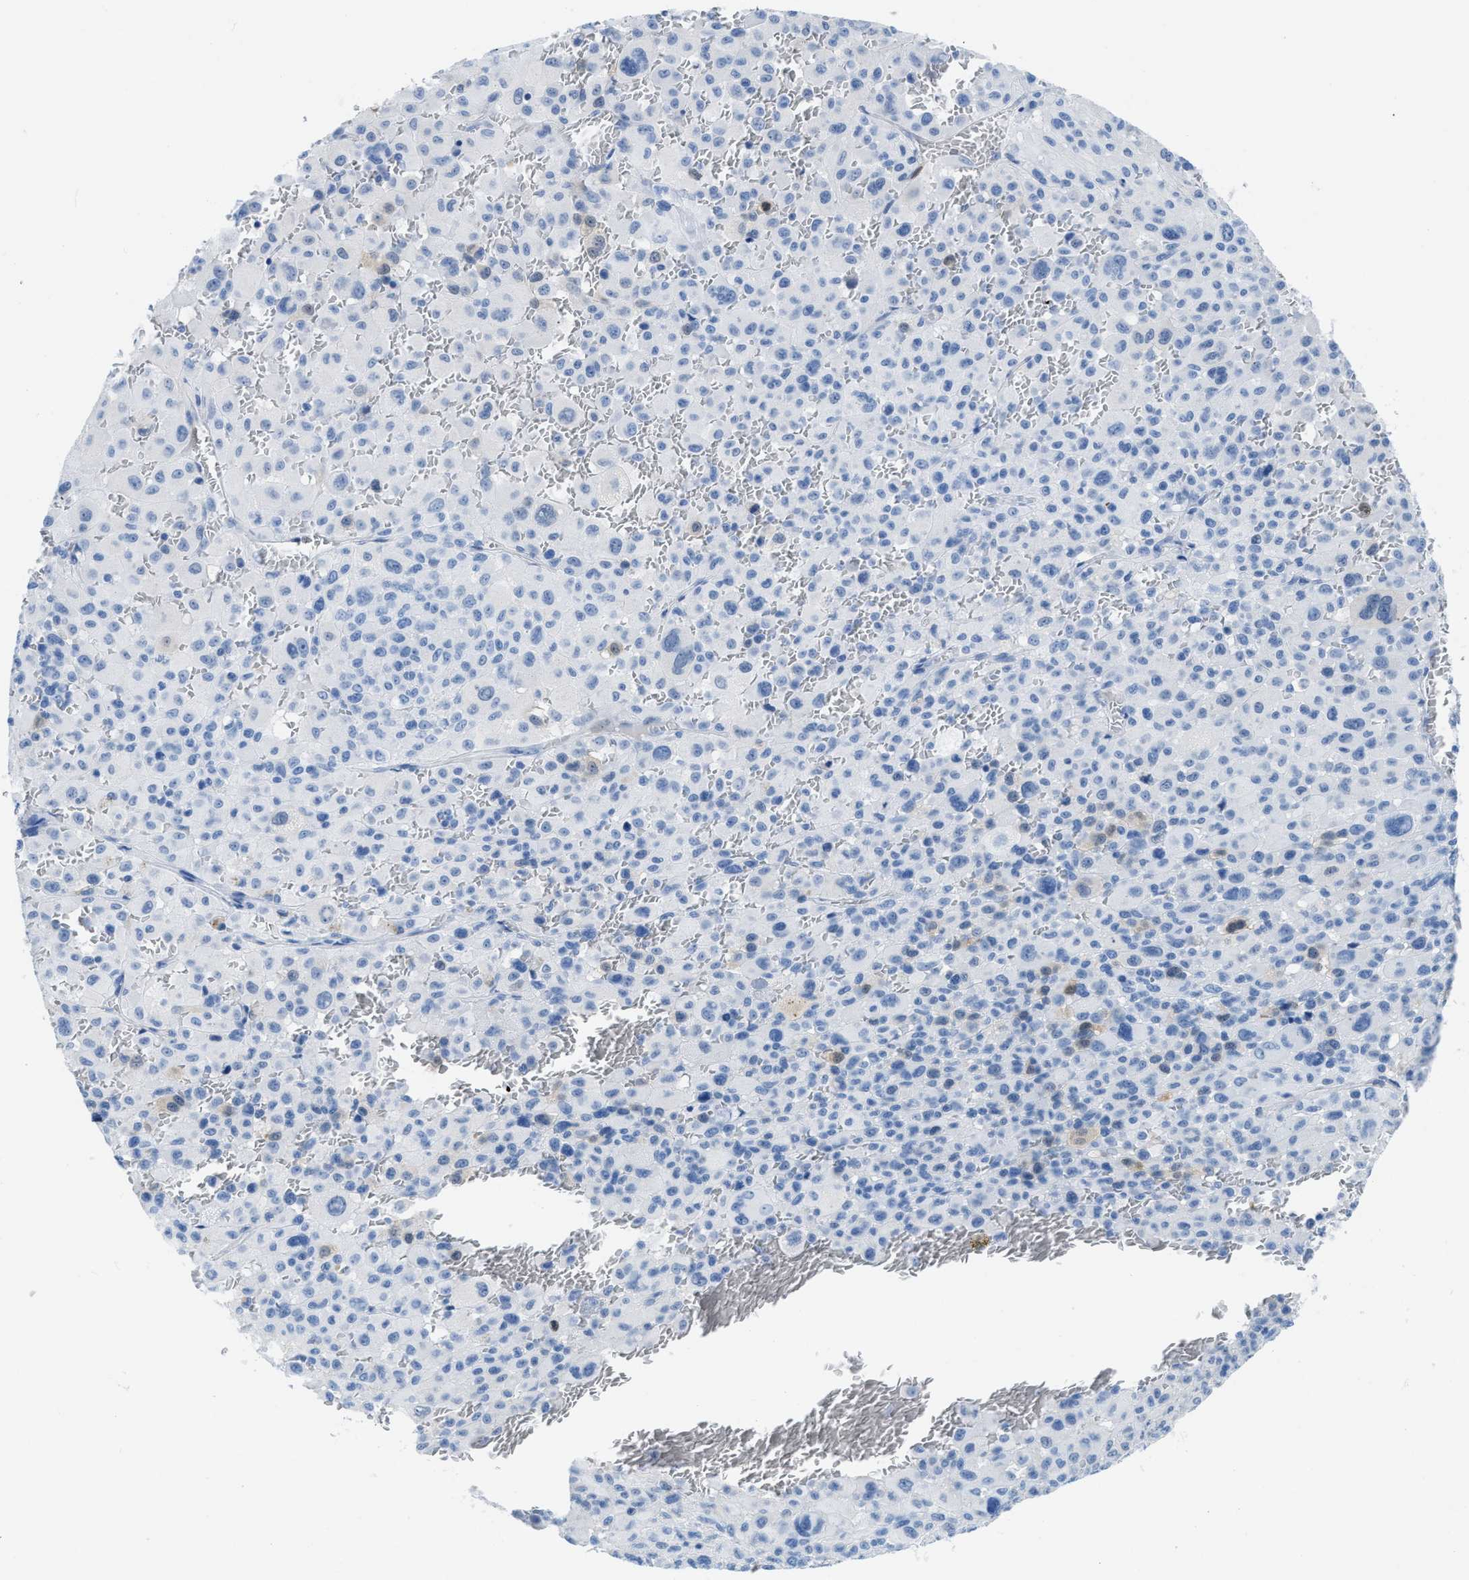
{"staining": {"intensity": "negative", "quantity": "none", "location": "none"}, "tissue": "melanoma", "cell_type": "Tumor cells", "image_type": "cancer", "snomed": [{"axis": "morphology", "description": "Malignant melanoma, Metastatic site"}, {"axis": "topography", "description": "Skin"}], "caption": "A photomicrograph of melanoma stained for a protein displays no brown staining in tumor cells.", "gene": "NKAIN3", "patient": {"sex": "female", "age": 74}}